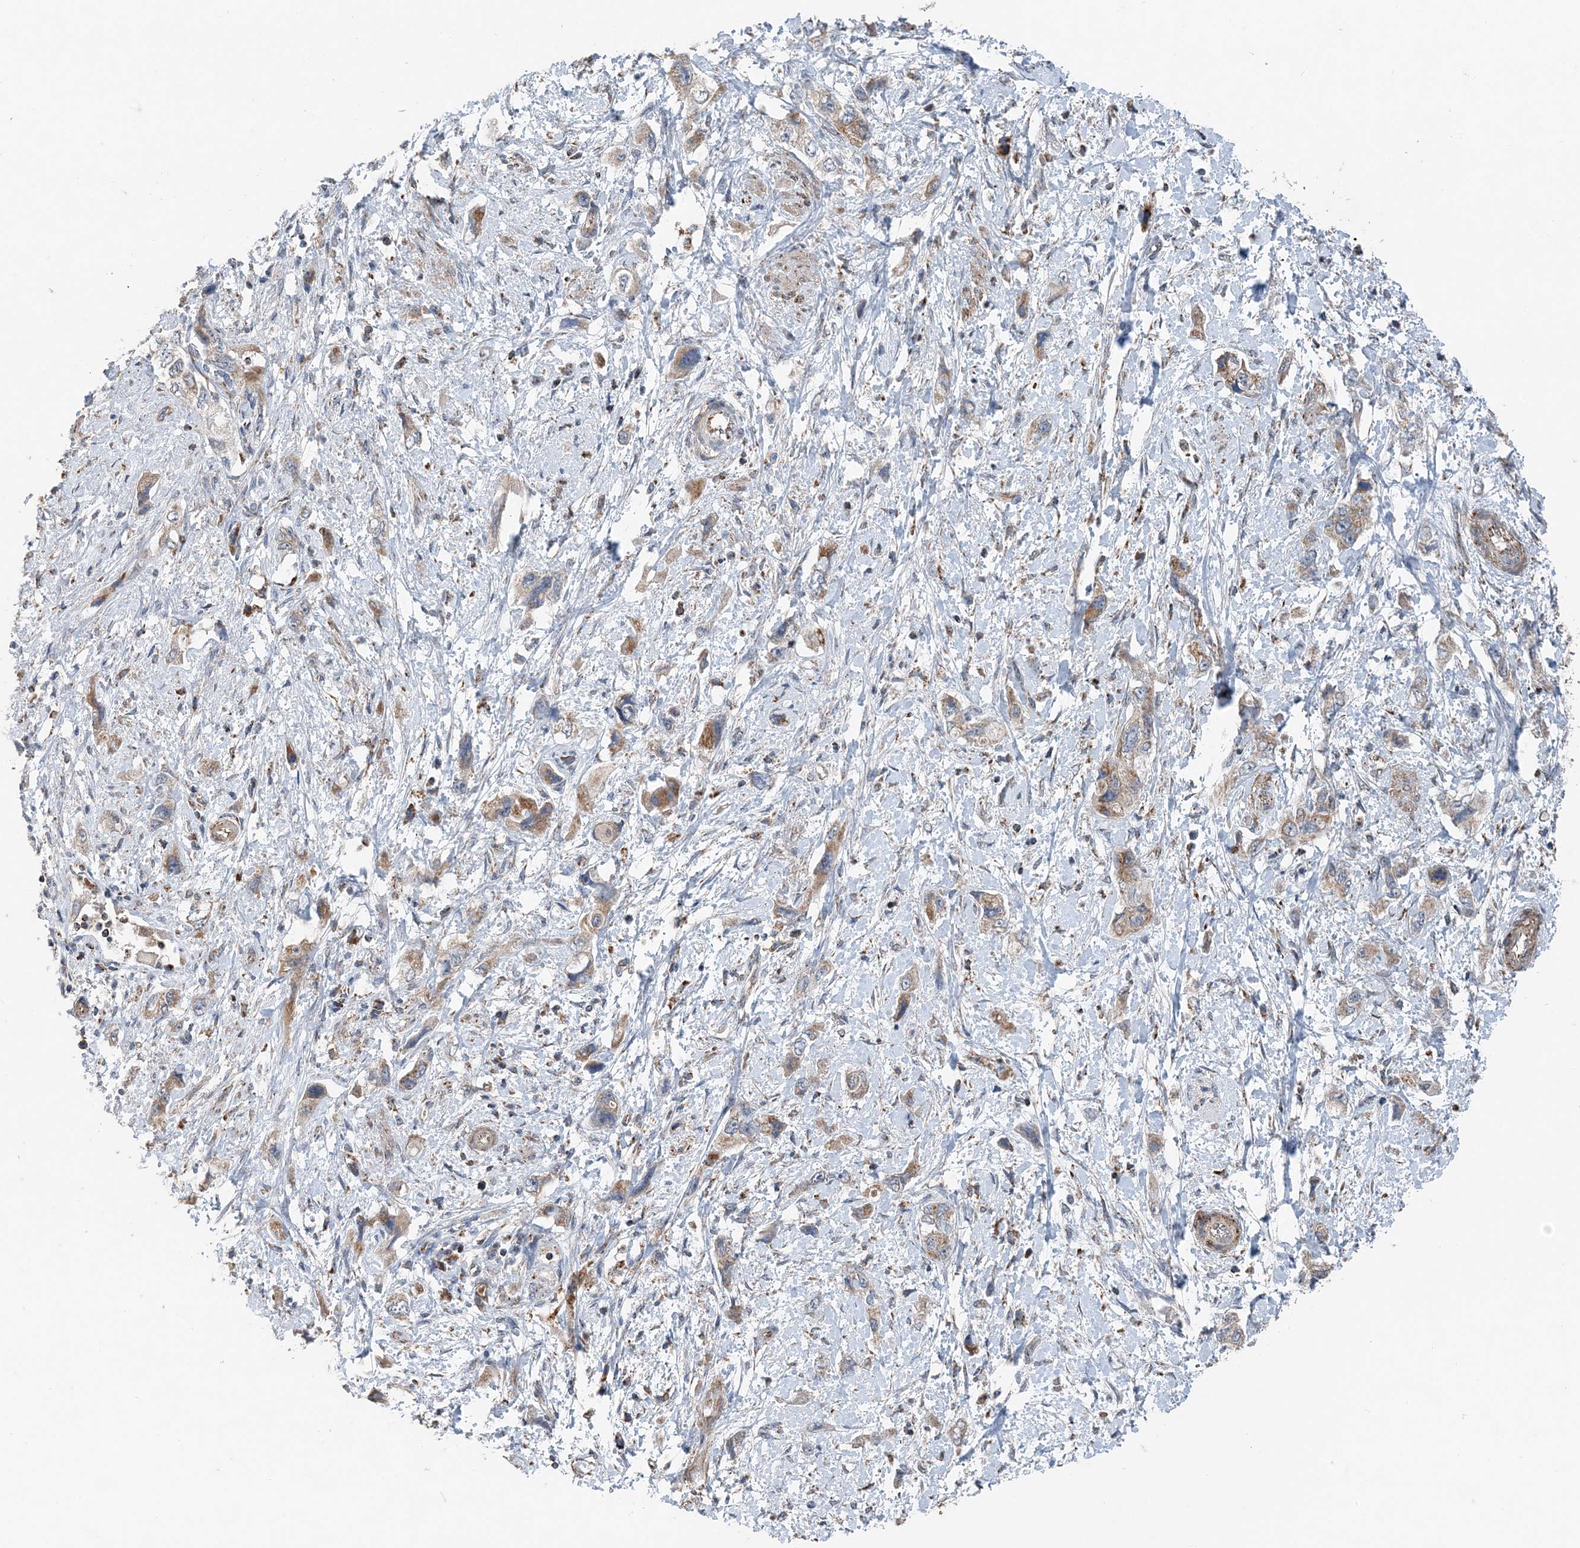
{"staining": {"intensity": "weak", "quantity": ">75%", "location": "cytoplasmic/membranous"}, "tissue": "pancreatic cancer", "cell_type": "Tumor cells", "image_type": "cancer", "snomed": [{"axis": "morphology", "description": "Adenocarcinoma, NOS"}, {"axis": "topography", "description": "Pancreas"}], "caption": "This is an image of immunohistochemistry (IHC) staining of pancreatic cancer (adenocarcinoma), which shows weak expression in the cytoplasmic/membranous of tumor cells.", "gene": "SPRY2", "patient": {"sex": "female", "age": 73}}